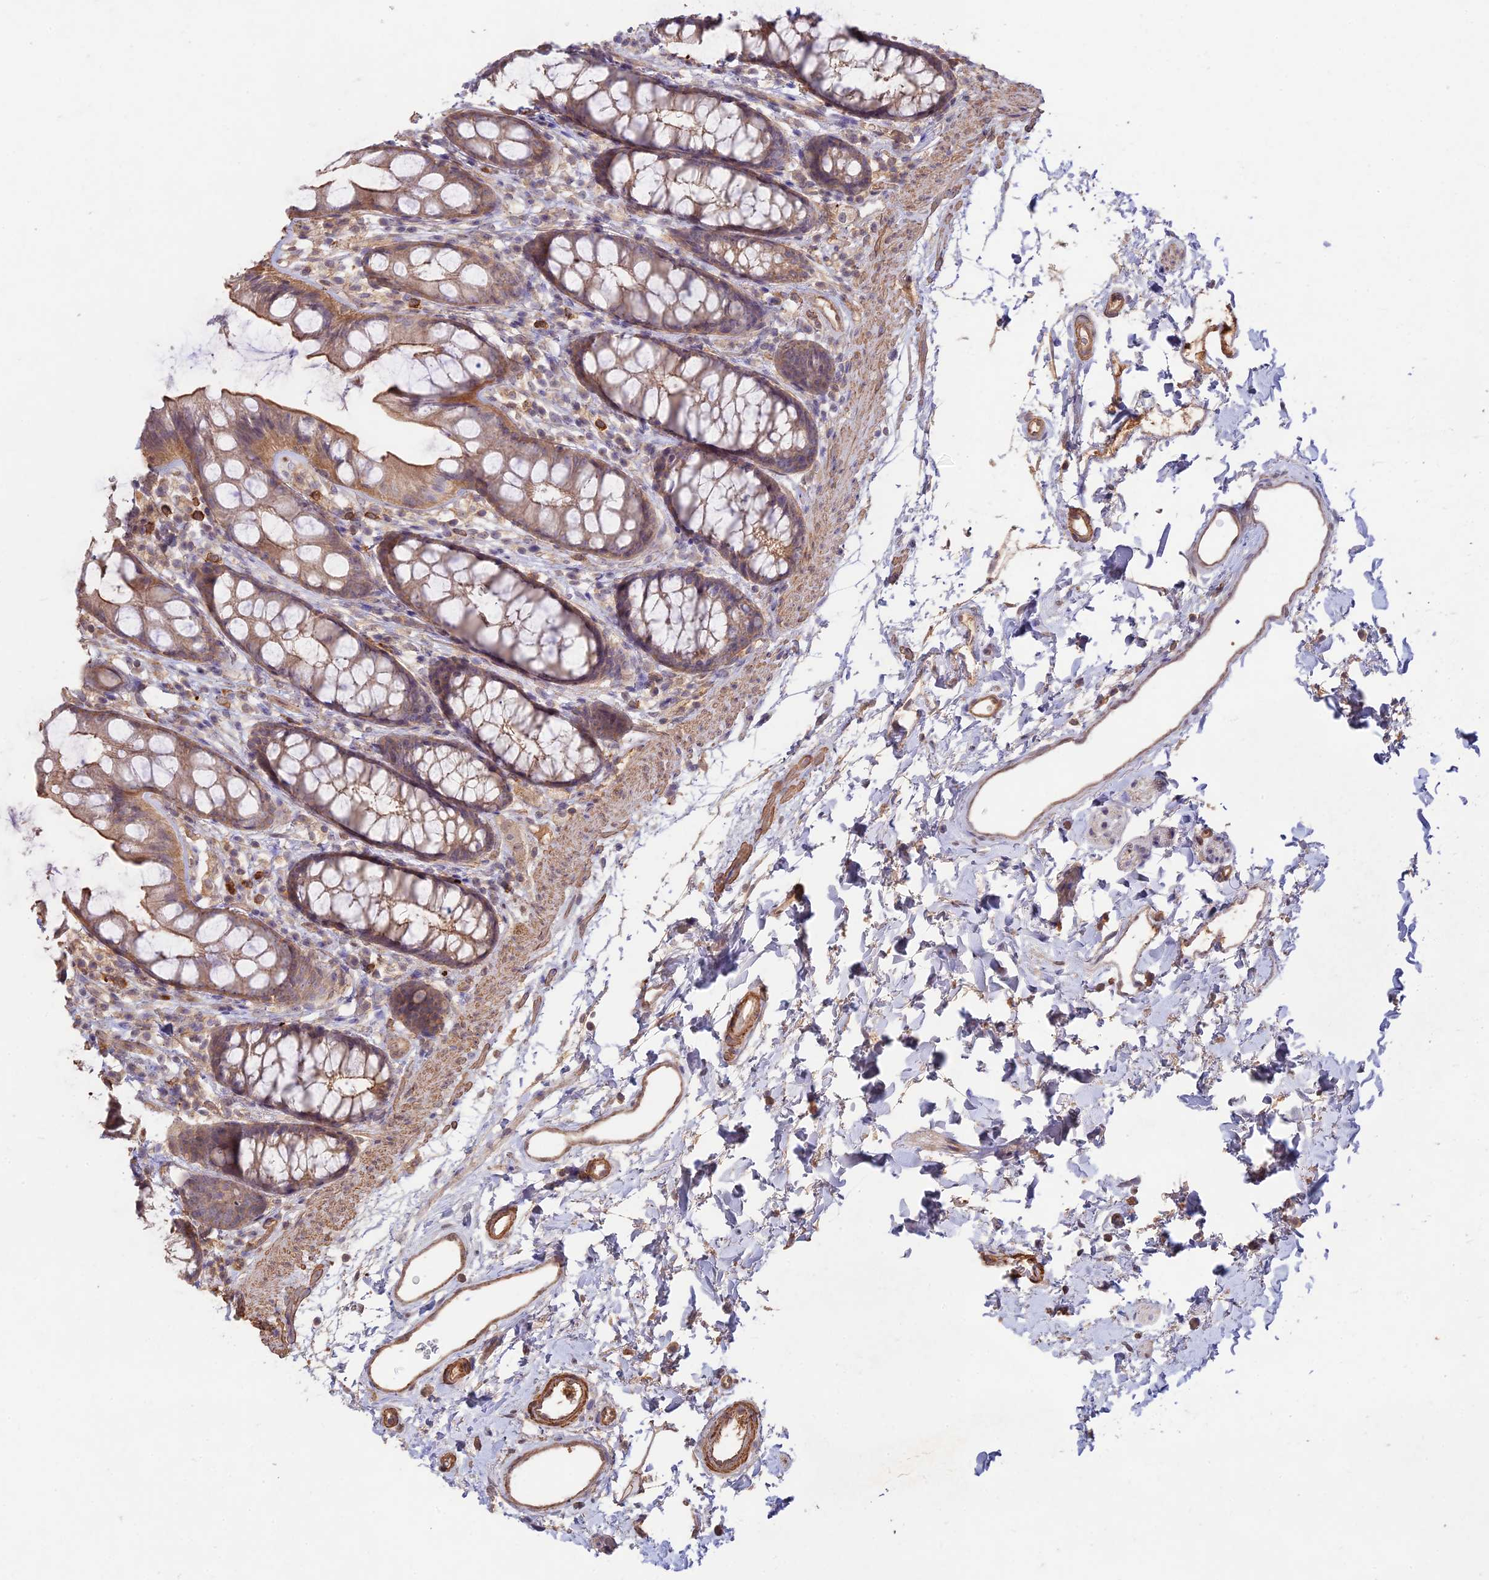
{"staining": {"intensity": "weak", "quantity": ">75%", "location": "cytoplasmic/membranous"}, "tissue": "rectum", "cell_type": "Glandular cells", "image_type": "normal", "snomed": [{"axis": "morphology", "description": "Normal tissue, NOS"}, {"axis": "topography", "description": "Rectum"}], "caption": "High-magnification brightfield microscopy of normal rectum stained with DAB (brown) and counterstained with hematoxylin (blue). glandular cells exhibit weak cytoplasmic/membranous expression is identified in approximately>75% of cells. Nuclei are stained in blue.", "gene": "CLCF1", "patient": {"sex": "female", "age": 65}}